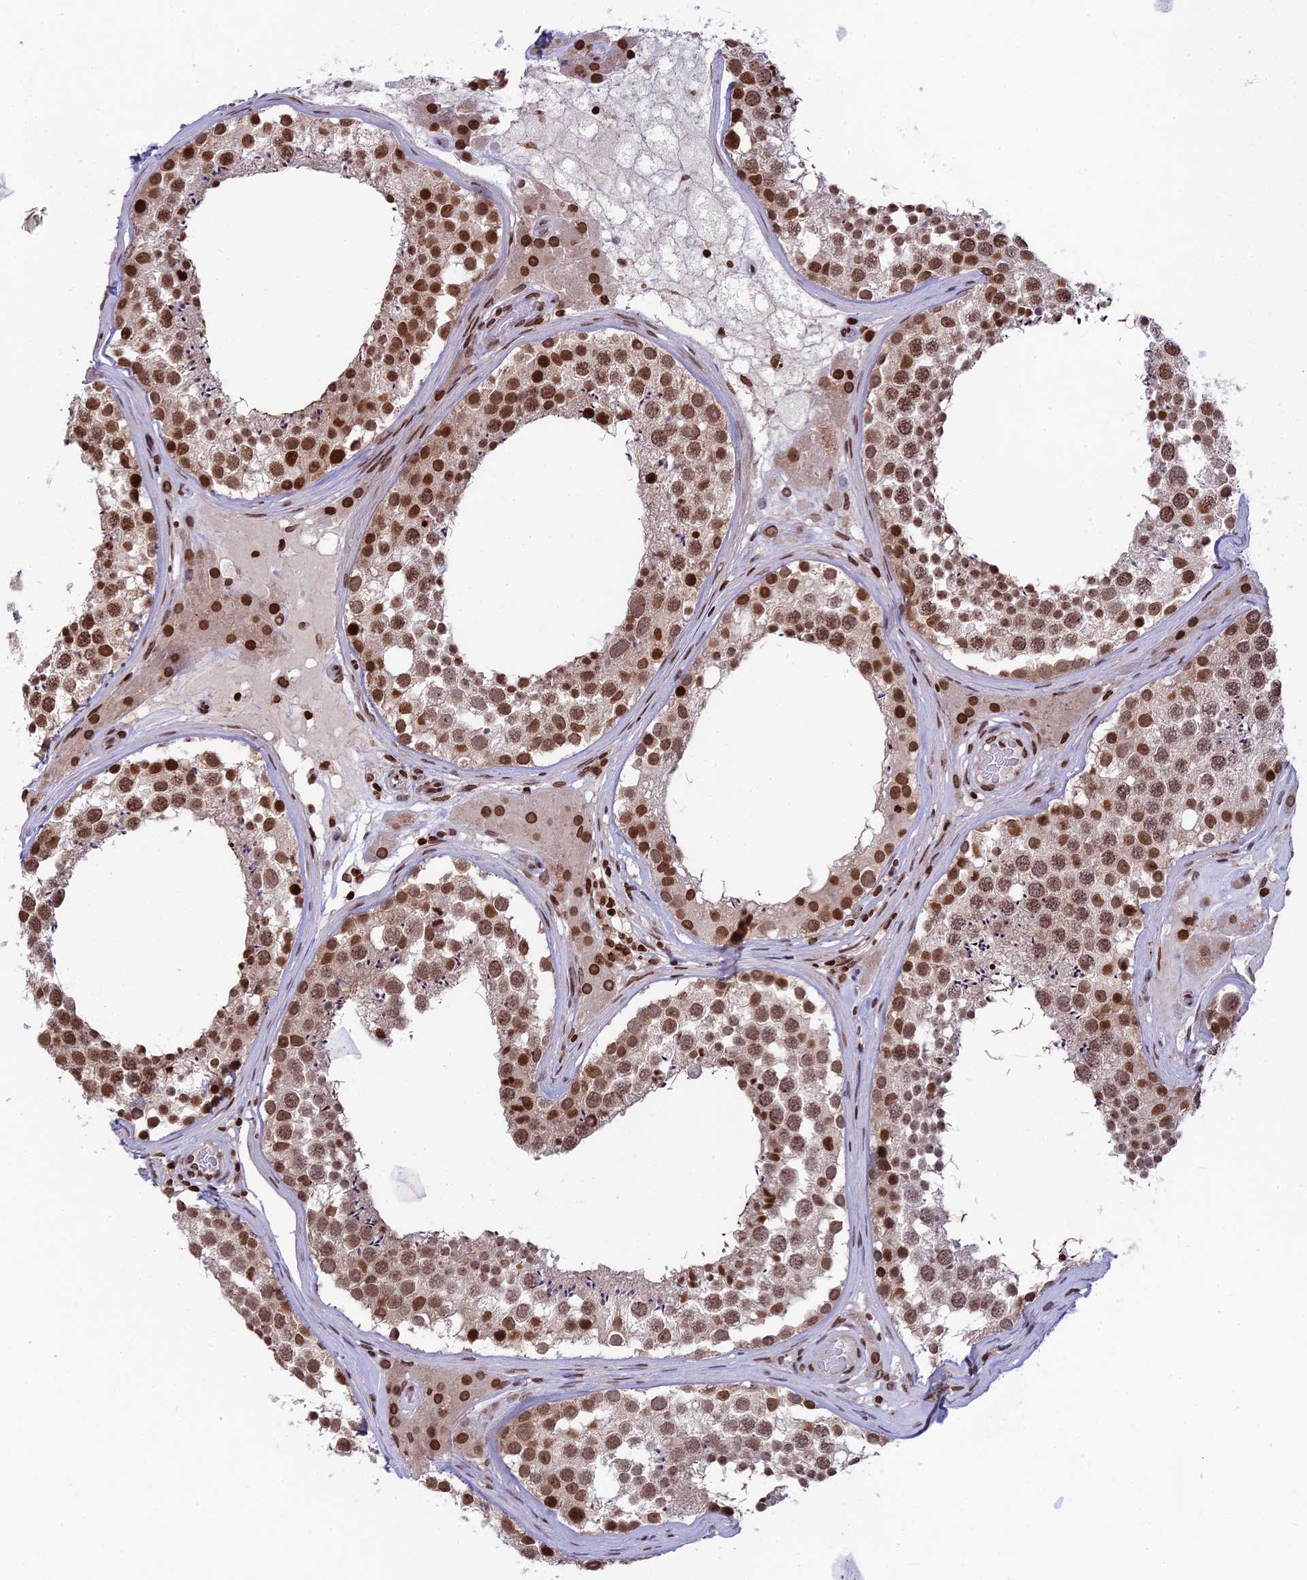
{"staining": {"intensity": "strong", "quantity": "25%-75%", "location": "nuclear"}, "tissue": "testis", "cell_type": "Cells in seminiferous ducts", "image_type": "normal", "snomed": [{"axis": "morphology", "description": "Normal tissue, NOS"}, {"axis": "topography", "description": "Testis"}], "caption": "This image reveals benign testis stained with IHC to label a protein in brown. The nuclear of cells in seminiferous ducts show strong positivity for the protein. Nuclei are counter-stained blue.", "gene": "TET2", "patient": {"sex": "male", "age": 46}}